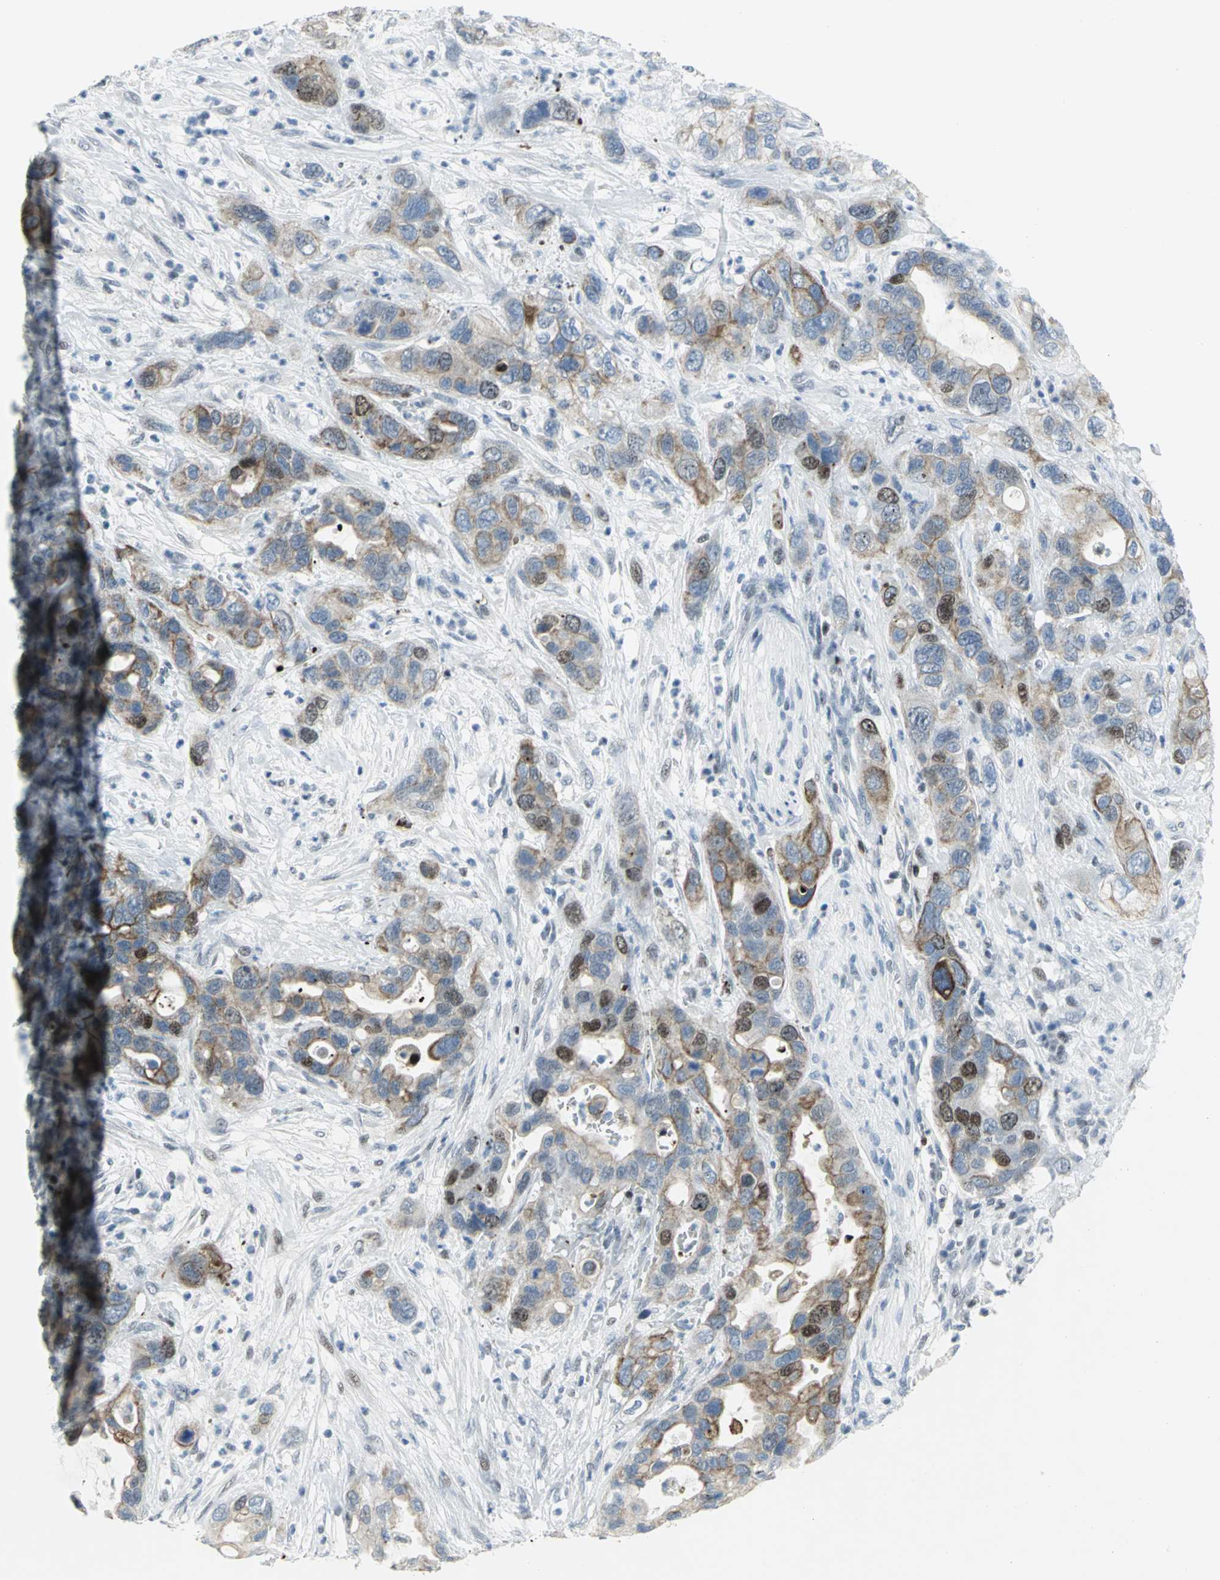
{"staining": {"intensity": "moderate", "quantity": "25%-75%", "location": "cytoplasmic/membranous"}, "tissue": "pancreatic cancer", "cell_type": "Tumor cells", "image_type": "cancer", "snomed": [{"axis": "morphology", "description": "Adenocarcinoma, NOS"}, {"axis": "topography", "description": "Pancreas"}], "caption": "Tumor cells exhibit medium levels of moderate cytoplasmic/membranous expression in approximately 25%-75% of cells in adenocarcinoma (pancreatic).", "gene": "RPA1", "patient": {"sex": "female", "age": 71}}